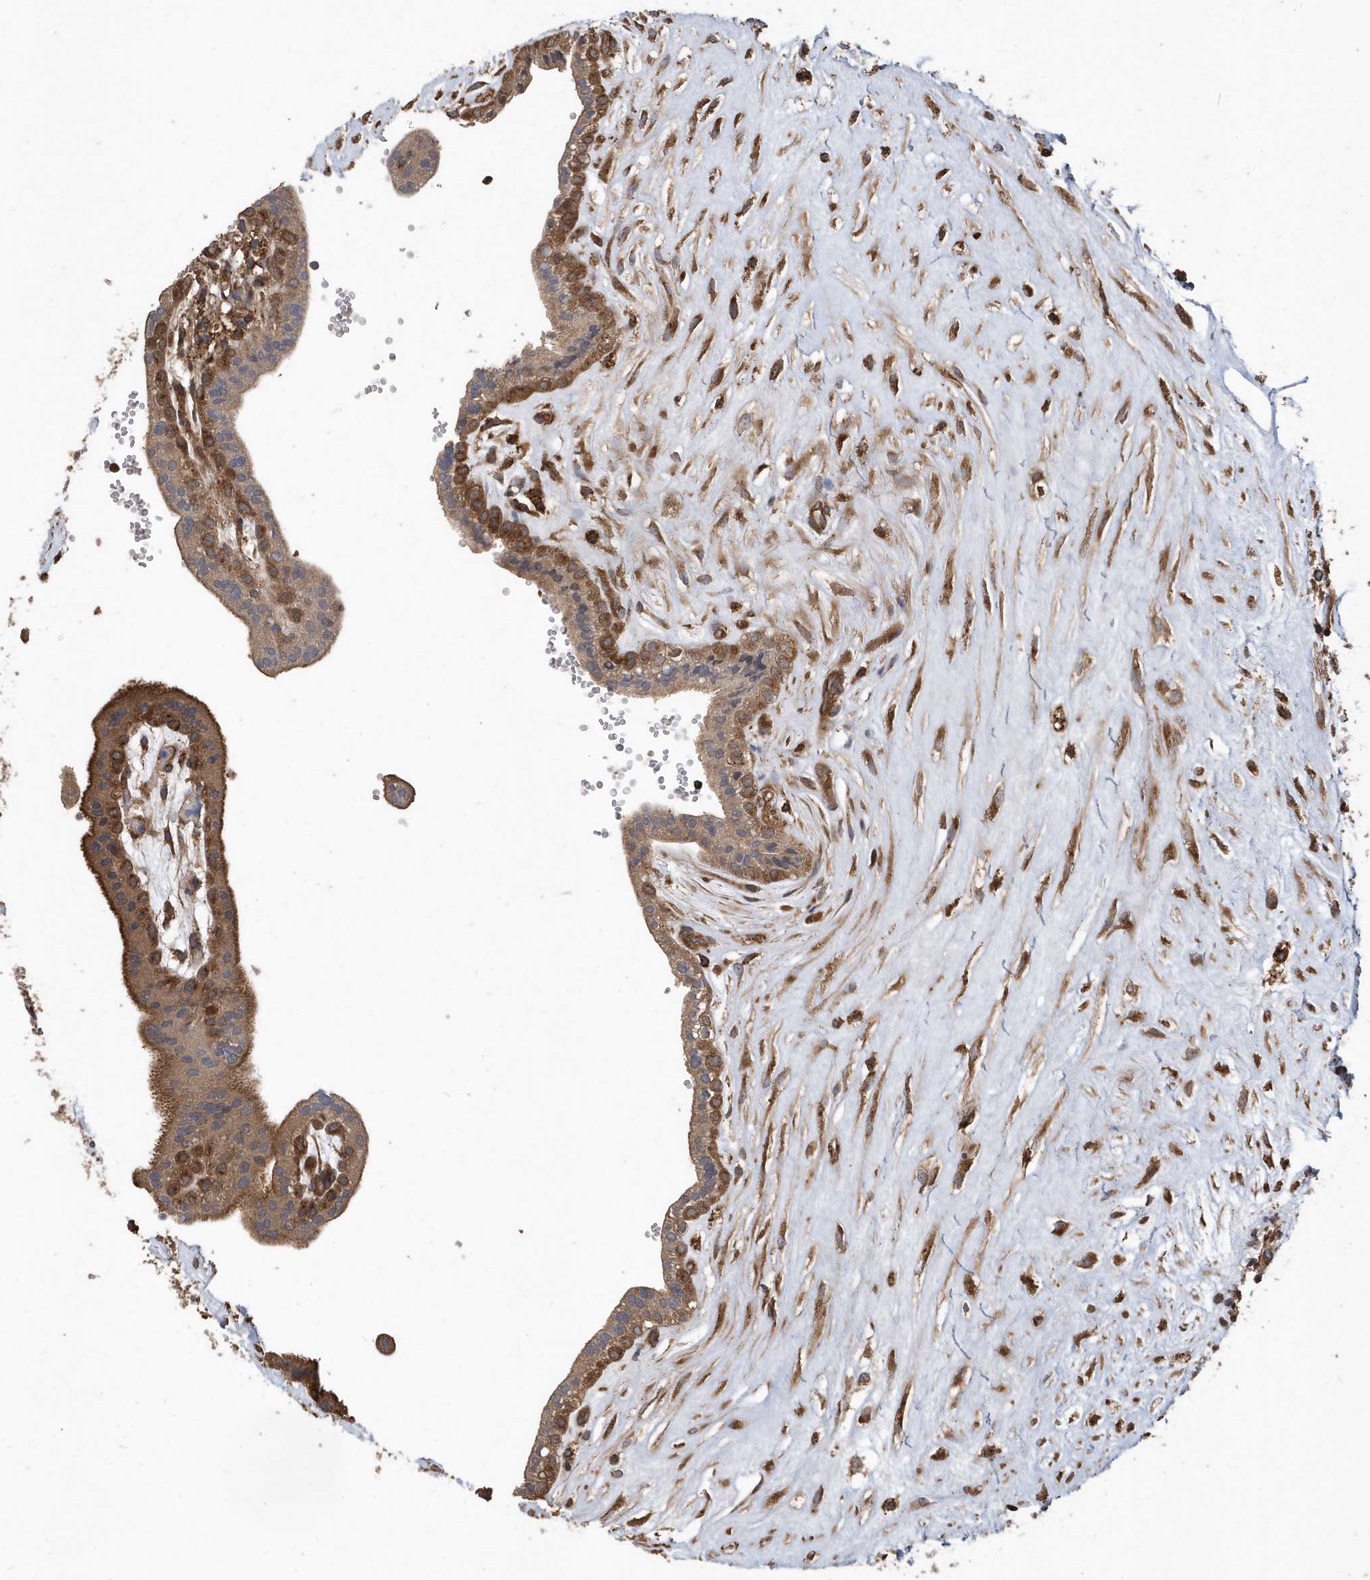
{"staining": {"intensity": "strong", "quantity": ">75%", "location": "cytoplasmic/membranous"}, "tissue": "placenta", "cell_type": "Decidual cells", "image_type": "normal", "snomed": [{"axis": "morphology", "description": "Normal tissue, NOS"}, {"axis": "topography", "description": "Placenta"}], "caption": "IHC micrograph of normal human placenta stained for a protein (brown), which displays high levels of strong cytoplasmic/membranous staining in approximately >75% of decidual cells.", "gene": "WASHC5", "patient": {"sex": "female", "age": 18}}